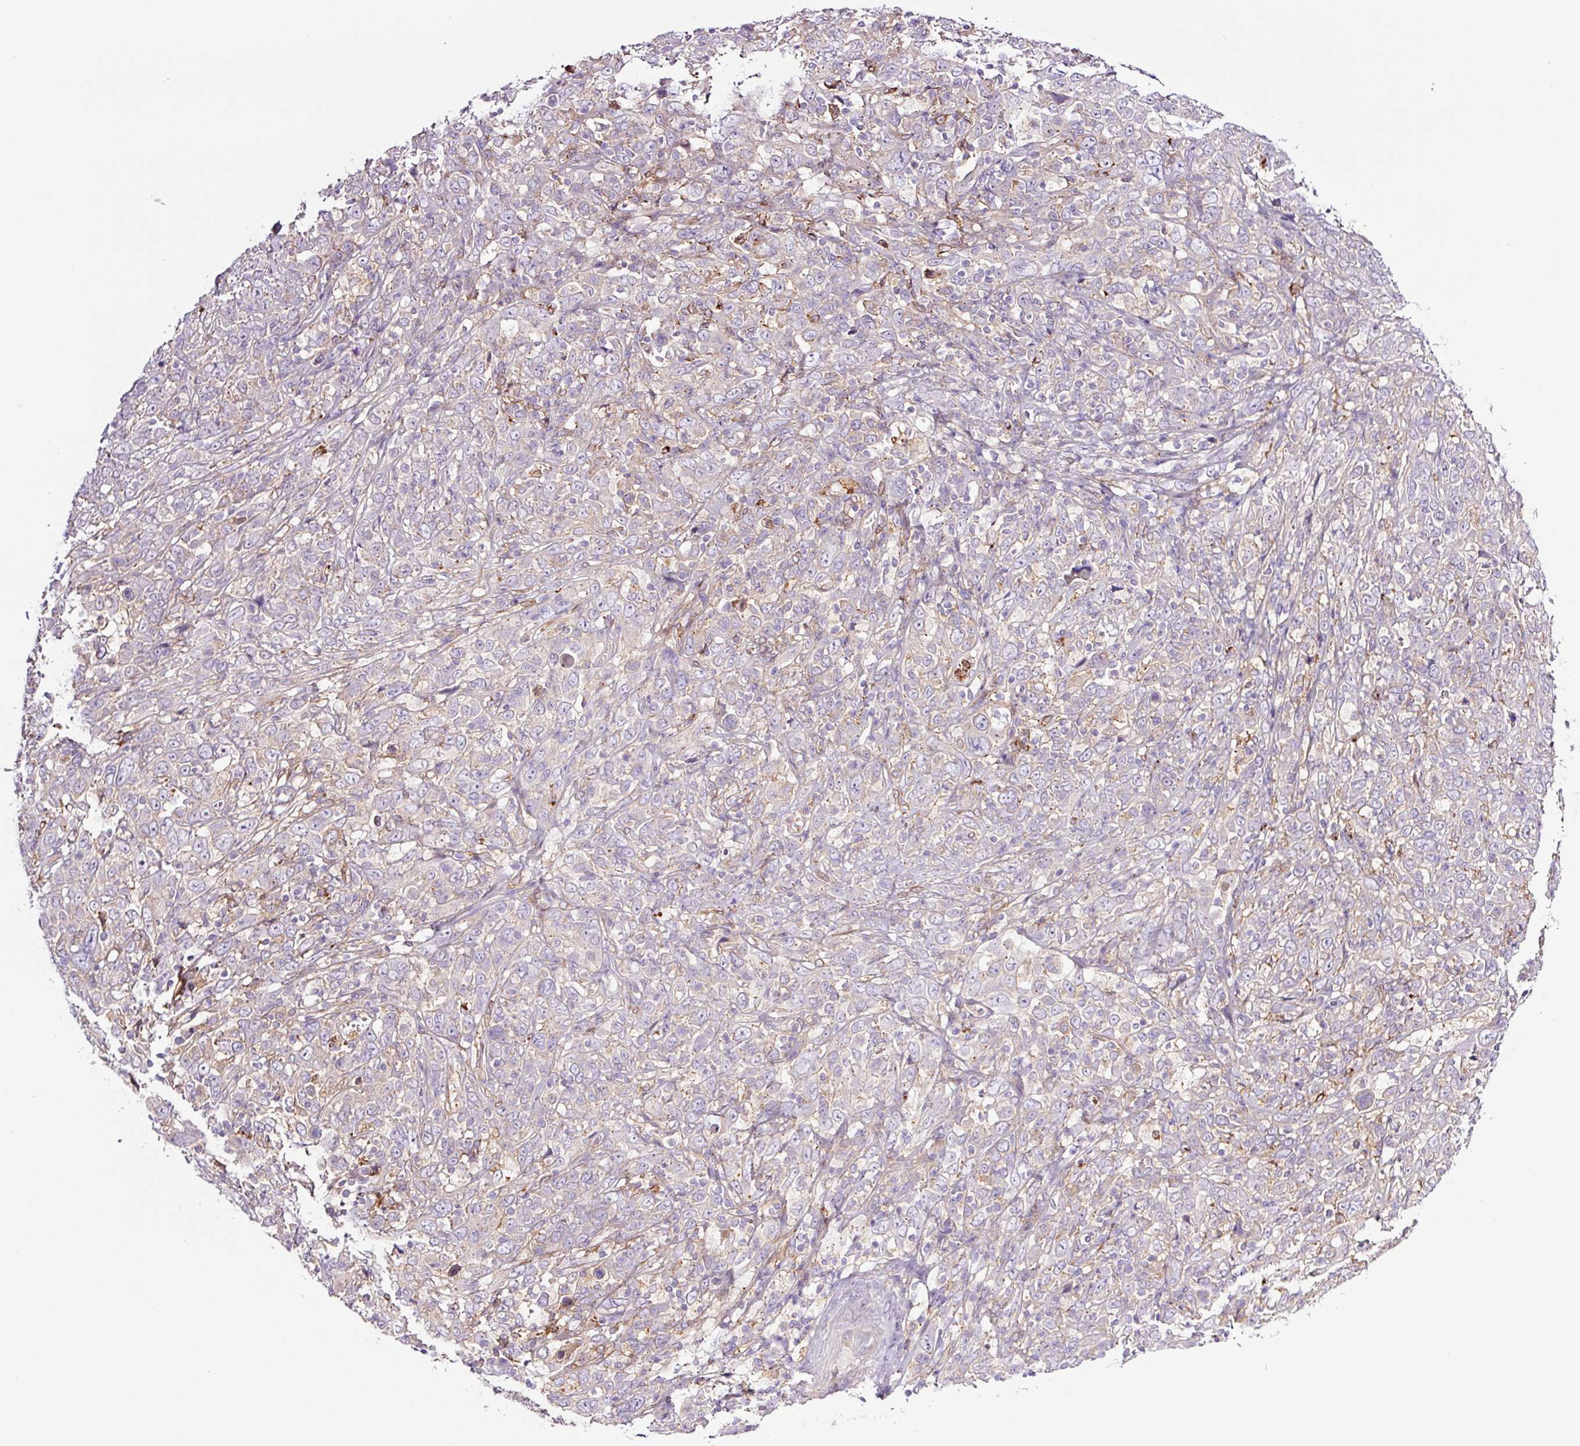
{"staining": {"intensity": "negative", "quantity": "none", "location": "none"}, "tissue": "cervical cancer", "cell_type": "Tumor cells", "image_type": "cancer", "snomed": [{"axis": "morphology", "description": "Squamous cell carcinoma, NOS"}, {"axis": "topography", "description": "Cervix"}], "caption": "Tumor cells are negative for protein expression in human cervical squamous cell carcinoma. (Immunohistochemistry, brightfield microscopy, high magnification).", "gene": "SH2D6", "patient": {"sex": "female", "age": 46}}